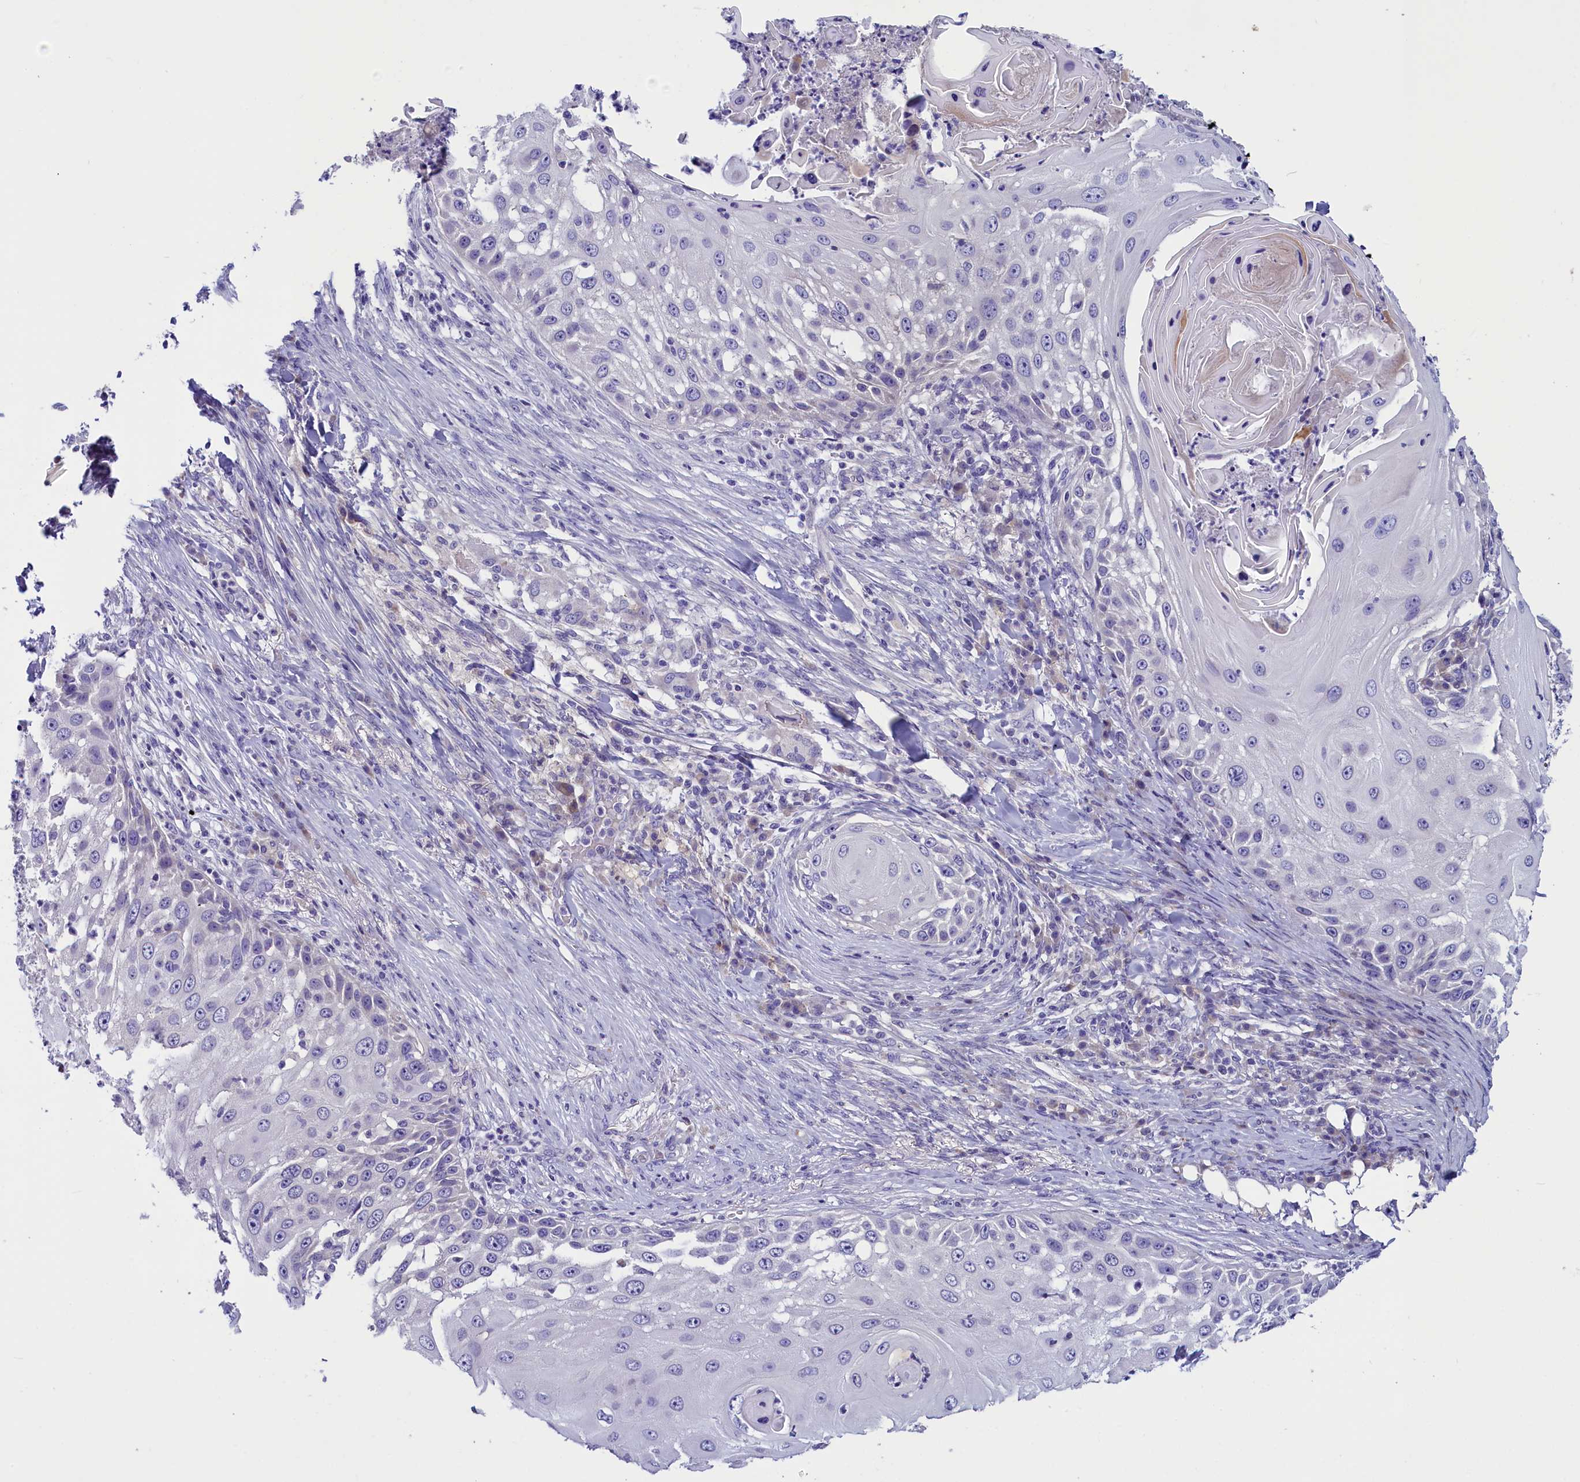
{"staining": {"intensity": "negative", "quantity": "none", "location": "none"}, "tissue": "skin cancer", "cell_type": "Tumor cells", "image_type": "cancer", "snomed": [{"axis": "morphology", "description": "Squamous cell carcinoma, NOS"}, {"axis": "topography", "description": "Skin"}], "caption": "There is no significant positivity in tumor cells of squamous cell carcinoma (skin).", "gene": "RTTN", "patient": {"sex": "female", "age": 44}}